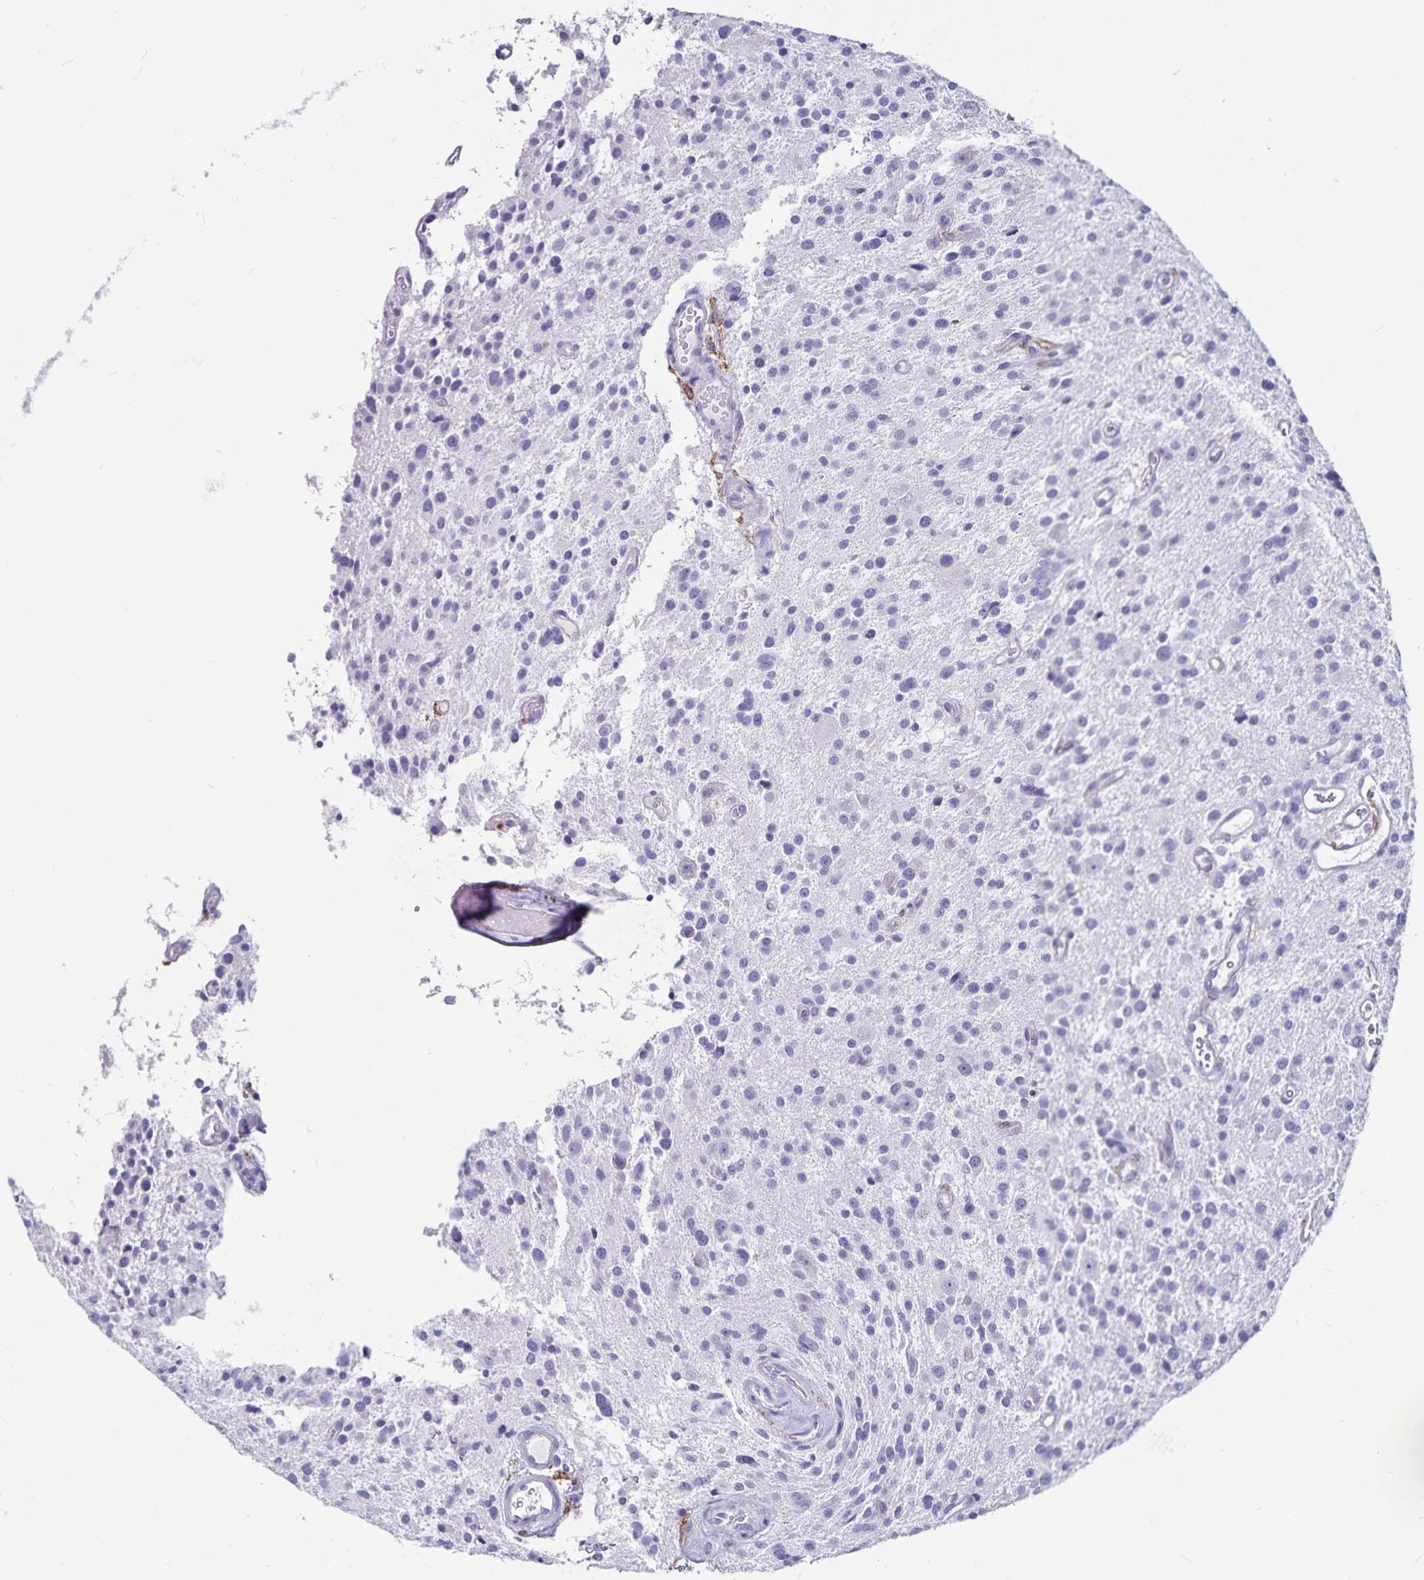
{"staining": {"intensity": "negative", "quantity": "none", "location": "none"}, "tissue": "glioma", "cell_type": "Tumor cells", "image_type": "cancer", "snomed": [{"axis": "morphology", "description": "Glioma, malignant, Low grade"}, {"axis": "topography", "description": "Brain"}], "caption": "This is a micrograph of IHC staining of low-grade glioma (malignant), which shows no positivity in tumor cells. Nuclei are stained in blue.", "gene": "PLAC1", "patient": {"sex": "male", "age": 43}}